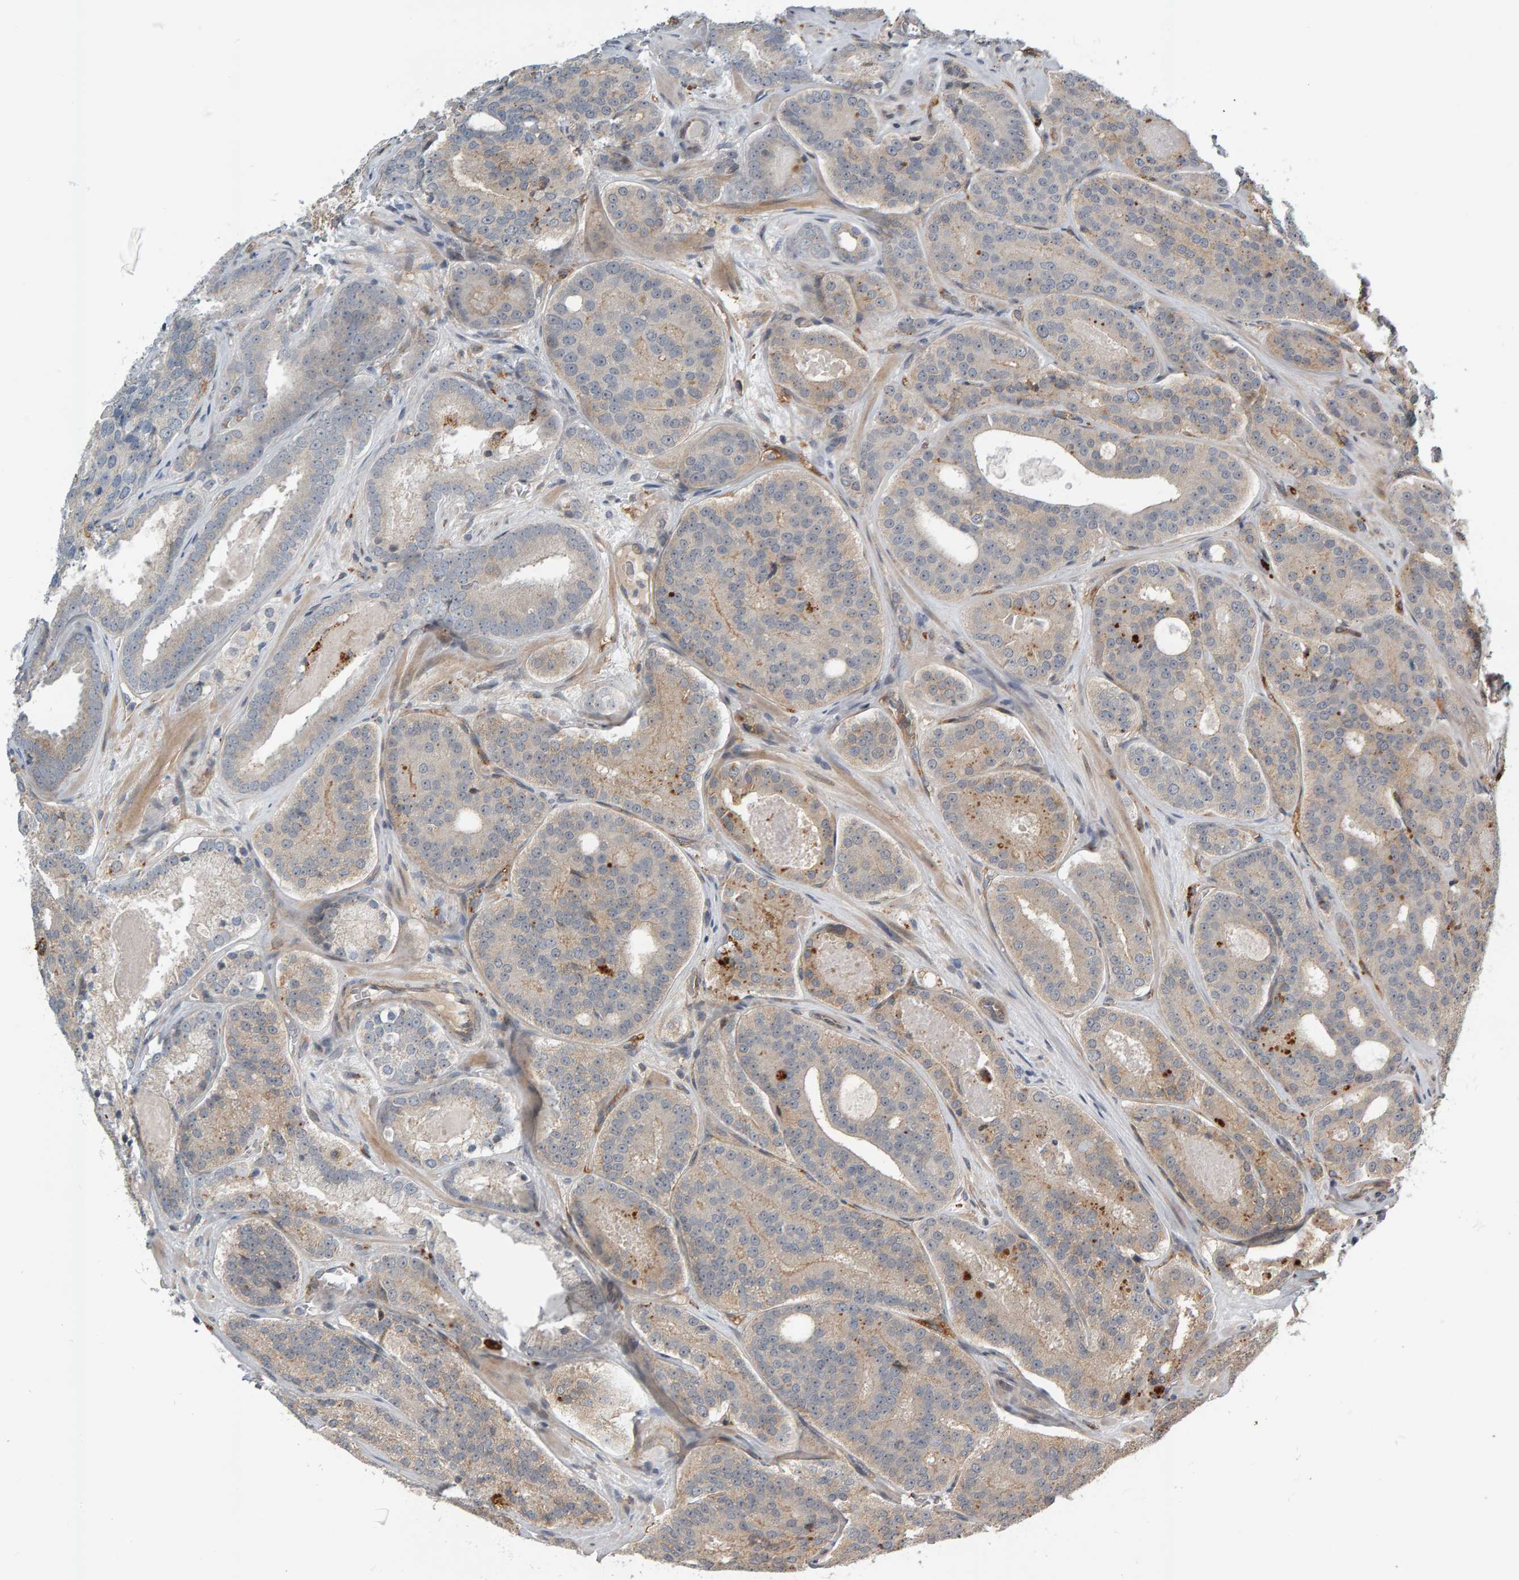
{"staining": {"intensity": "weak", "quantity": "25%-75%", "location": "cytoplasmic/membranous"}, "tissue": "prostate cancer", "cell_type": "Tumor cells", "image_type": "cancer", "snomed": [{"axis": "morphology", "description": "Adenocarcinoma, High grade"}, {"axis": "topography", "description": "Prostate"}], "caption": "An image showing weak cytoplasmic/membranous expression in approximately 25%-75% of tumor cells in prostate cancer (high-grade adenocarcinoma), as visualized by brown immunohistochemical staining.", "gene": "ZNF160", "patient": {"sex": "male", "age": 60}}